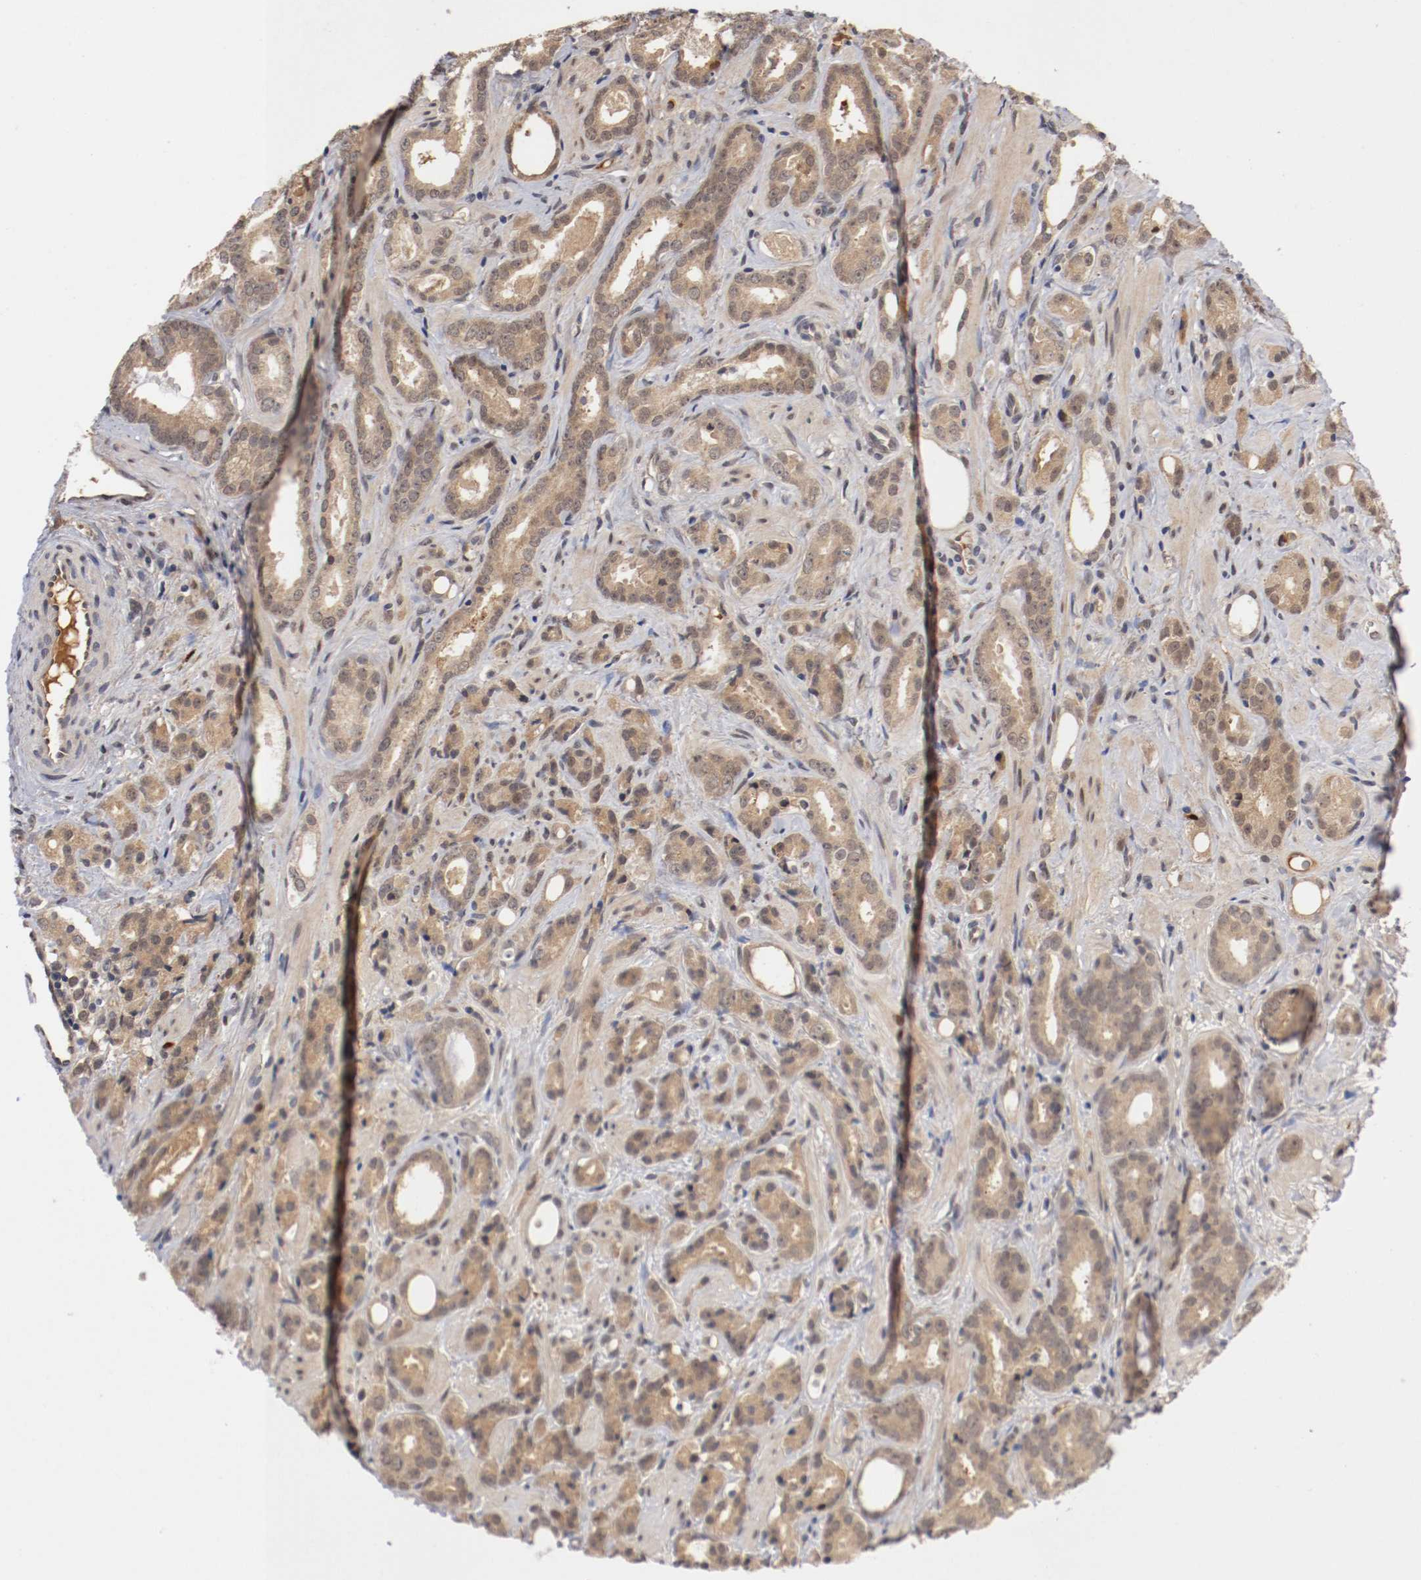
{"staining": {"intensity": "weak", "quantity": ">75%", "location": "cytoplasmic/membranous"}, "tissue": "prostate cancer", "cell_type": "Tumor cells", "image_type": "cancer", "snomed": [{"axis": "morphology", "description": "Adenocarcinoma, Low grade"}, {"axis": "topography", "description": "Prostate"}], "caption": "Prostate cancer (adenocarcinoma (low-grade)) stained with DAB immunohistochemistry (IHC) displays low levels of weak cytoplasmic/membranous staining in about >75% of tumor cells.", "gene": "DNMT3B", "patient": {"sex": "male", "age": 57}}